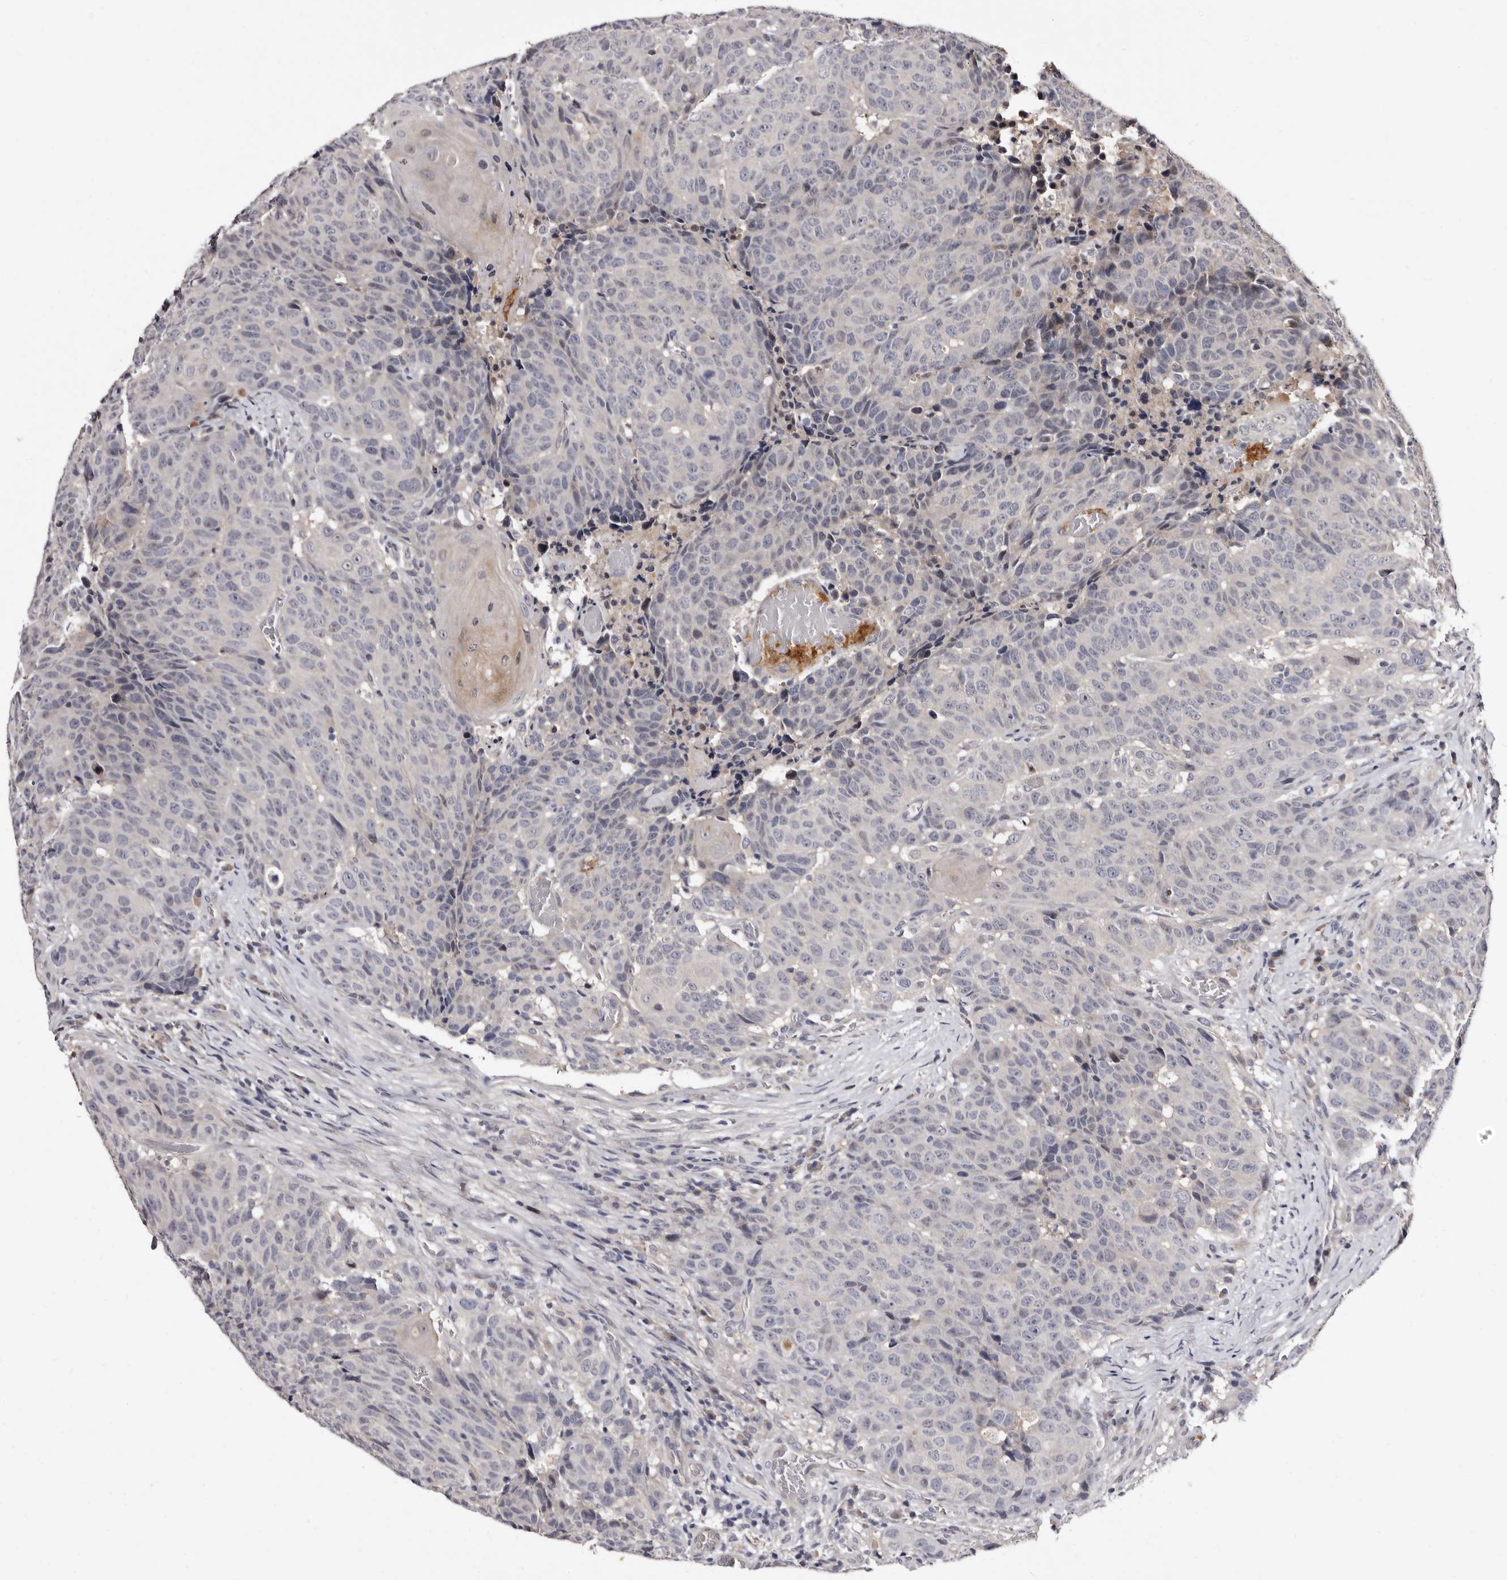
{"staining": {"intensity": "negative", "quantity": "none", "location": "none"}, "tissue": "head and neck cancer", "cell_type": "Tumor cells", "image_type": "cancer", "snomed": [{"axis": "morphology", "description": "Squamous cell carcinoma, NOS"}, {"axis": "topography", "description": "Head-Neck"}], "caption": "A micrograph of squamous cell carcinoma (head and neck) stained for a protein displays no brown staining in tumor cells.", "gene": "LANCL2", "patient": {"sex": "male", "age": 66}}